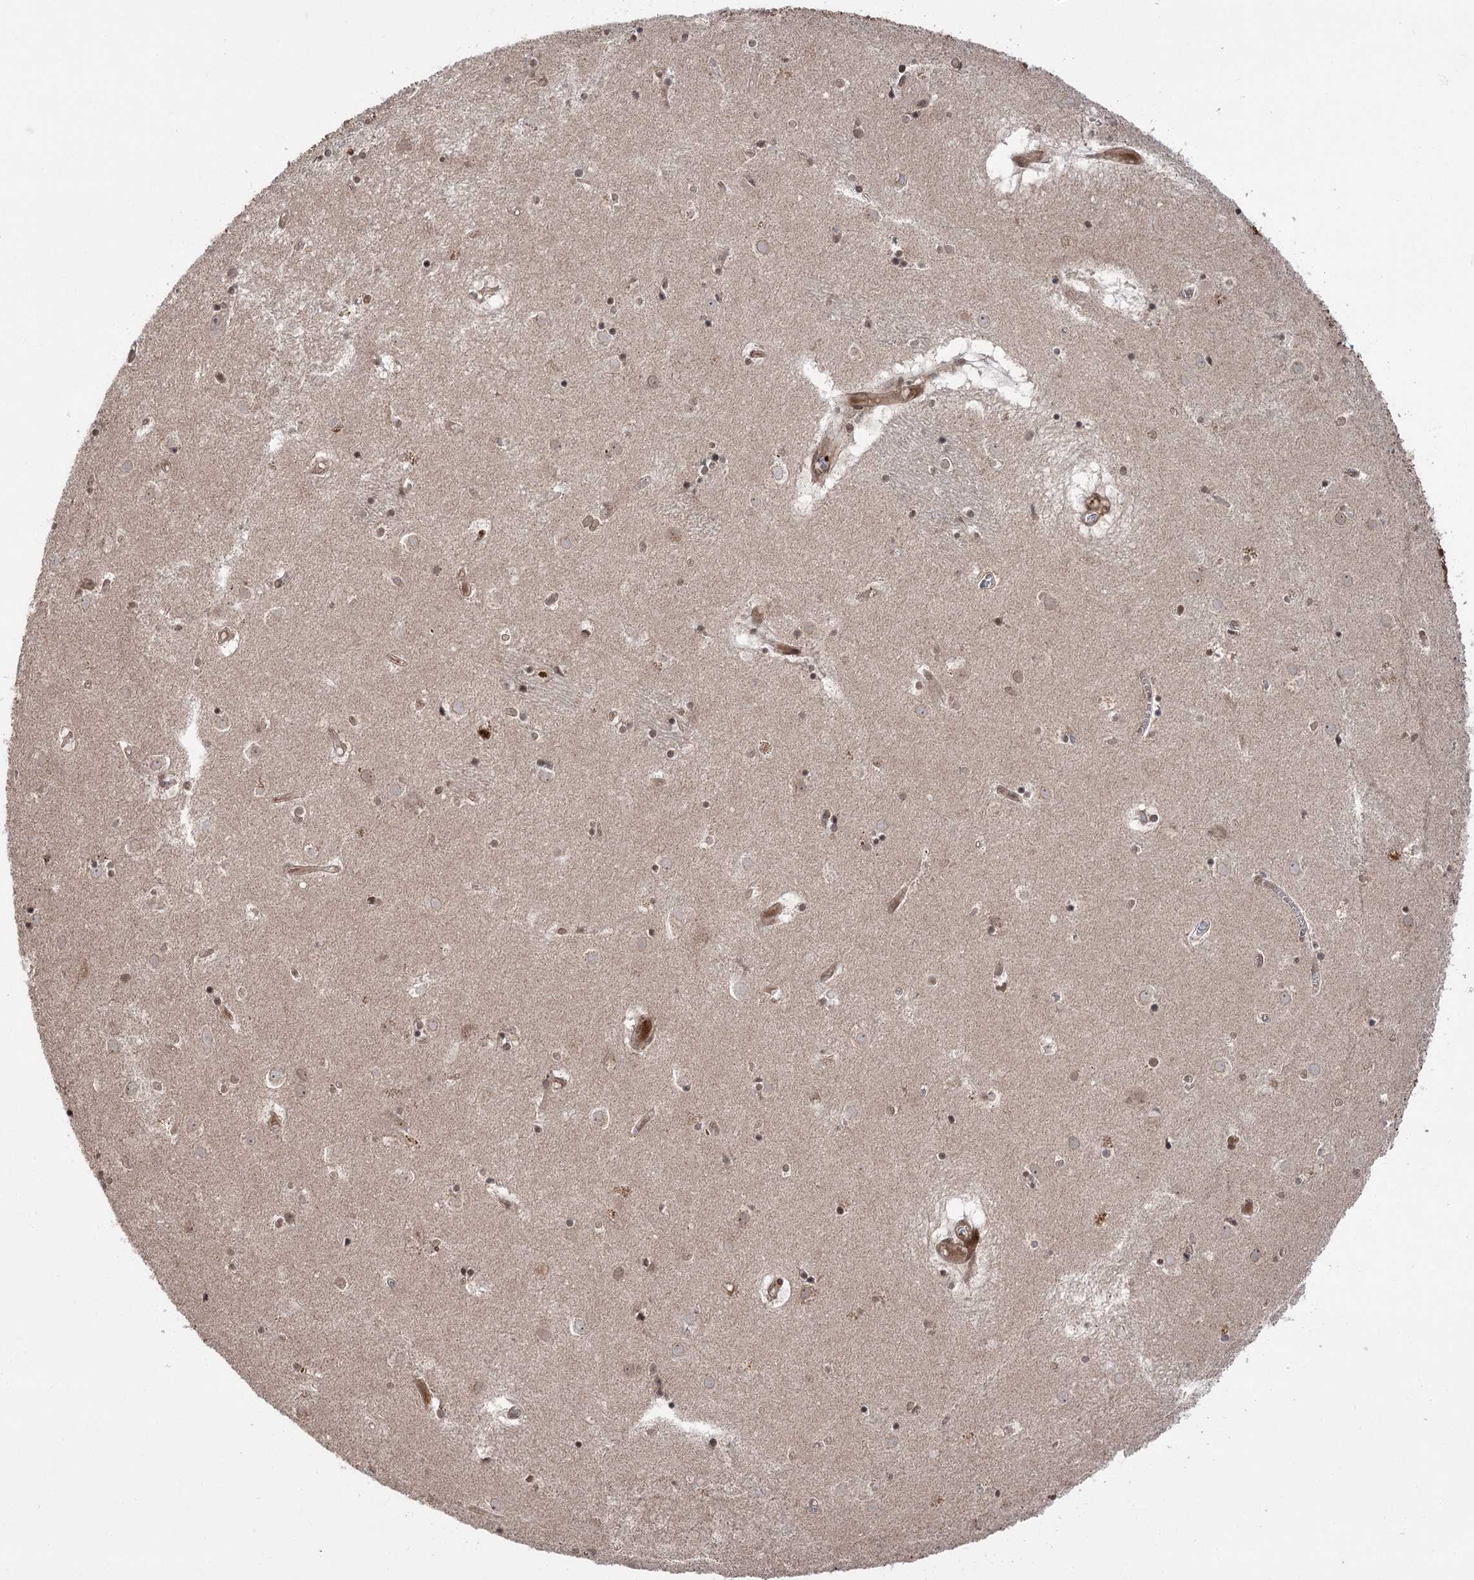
{"staining": {"intensity": "moderate", "quantity": "25%-75%", "location": "nuclear"}, "tissue": "caudate", "cell_type": "Glial cells", "image_type": "normal", "snomed": [{"axis": "morphology", "description": "Normal tissue, NOS"}, {"axis": "topography", "description": "Lateral ventricle wall"}], "caption": "Unremarkable caudate shows moderate nuclear staining in approximately 25%-75% of glial cells, visualized by immunohistochemistry.", "gene": "TENM2", "patient": {"sex": "male", "age": 70}}